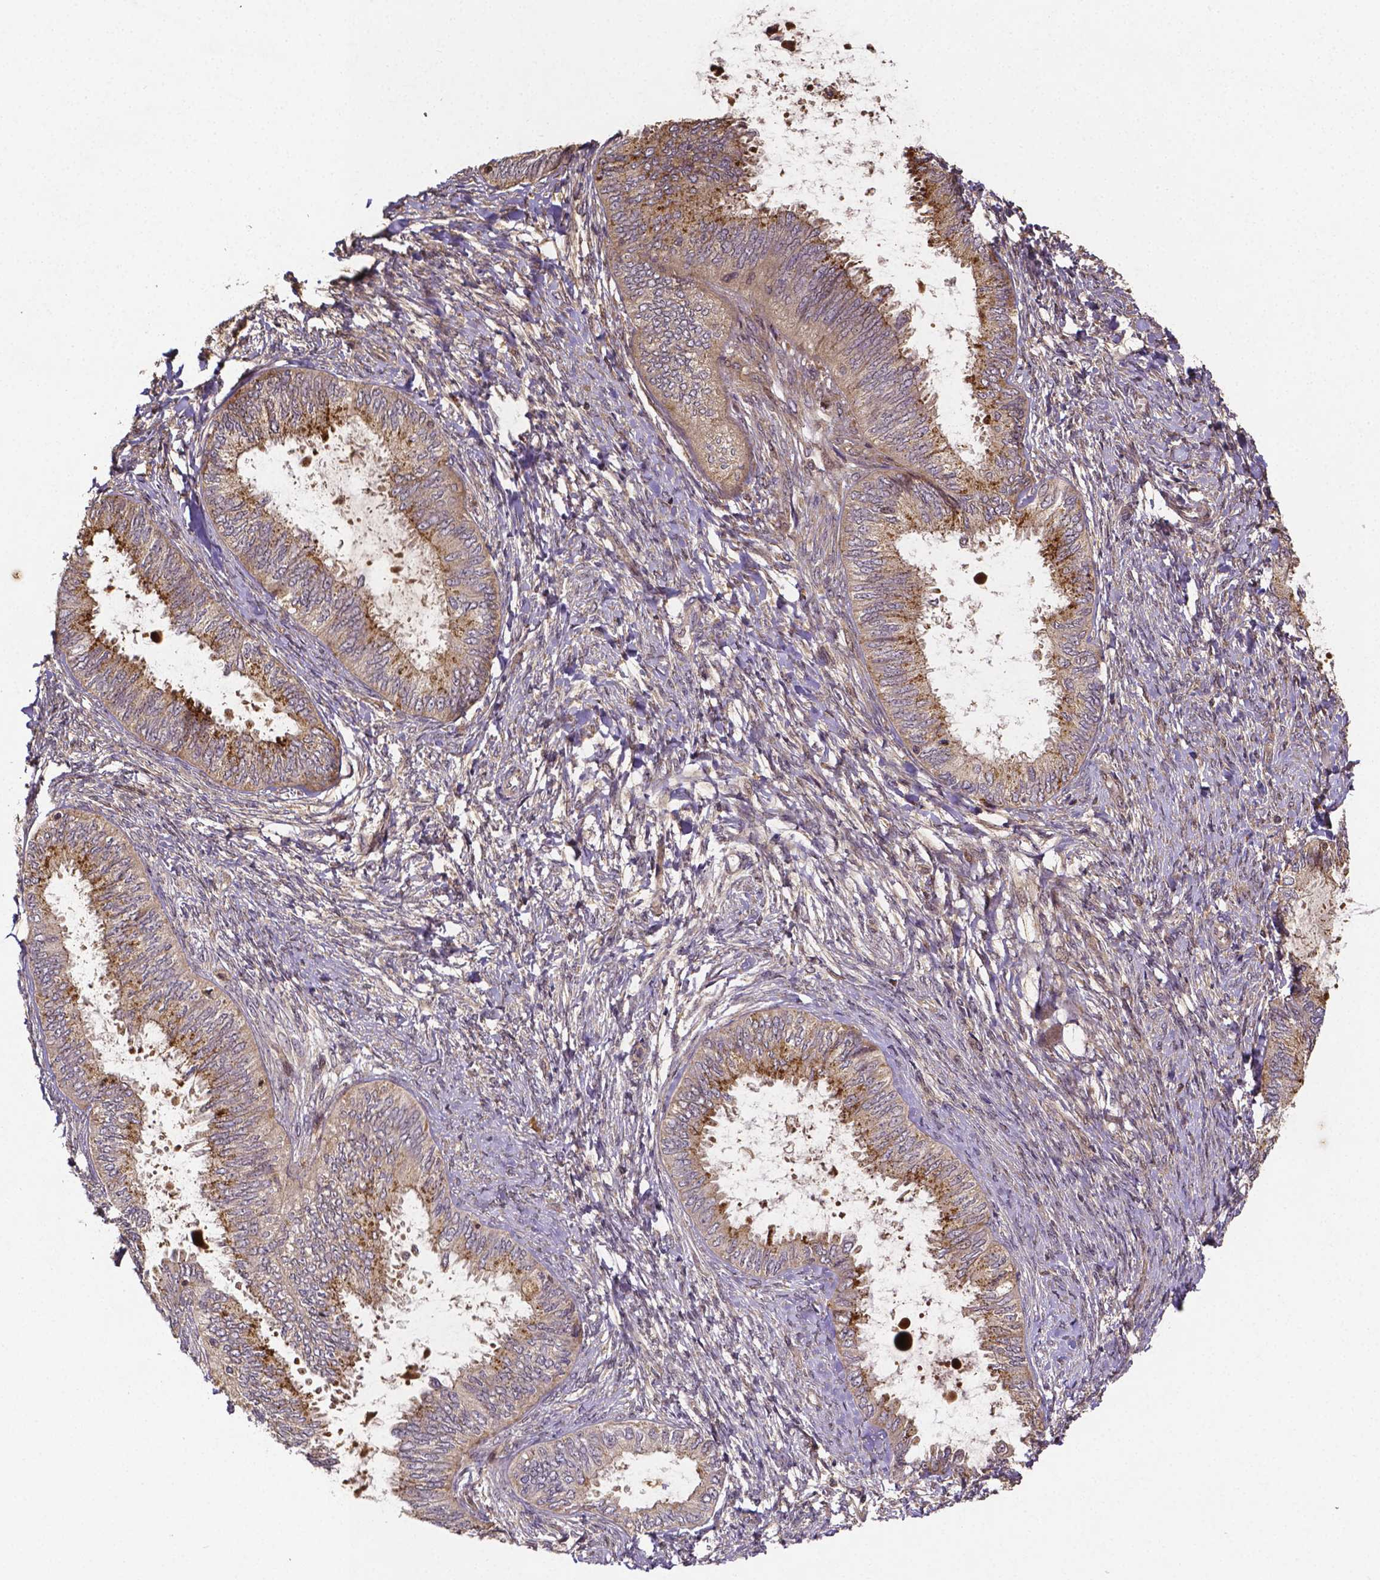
{"staining": {"intensity": "weak", "quantity": ">75%", "location": "cytoplasmic/membranous"}, "tissue": "ovarian cancer", "cell_type": "Tumor cells", "image_type": "cancer", "snomed": [{"axis": "morphology", "description": "Carcinoma, endometroid"}, {"axis": "topography", "description": "Ovary"}], "caption": "Brown immunohistochemical staining in ovarian cancer (endometroid carcinoma) shows weak cytoplasmic/membranous positivity in about >75% of tumor cells.", "gene": "RNF123", "patient": {"sex": "female", "age": 70}}